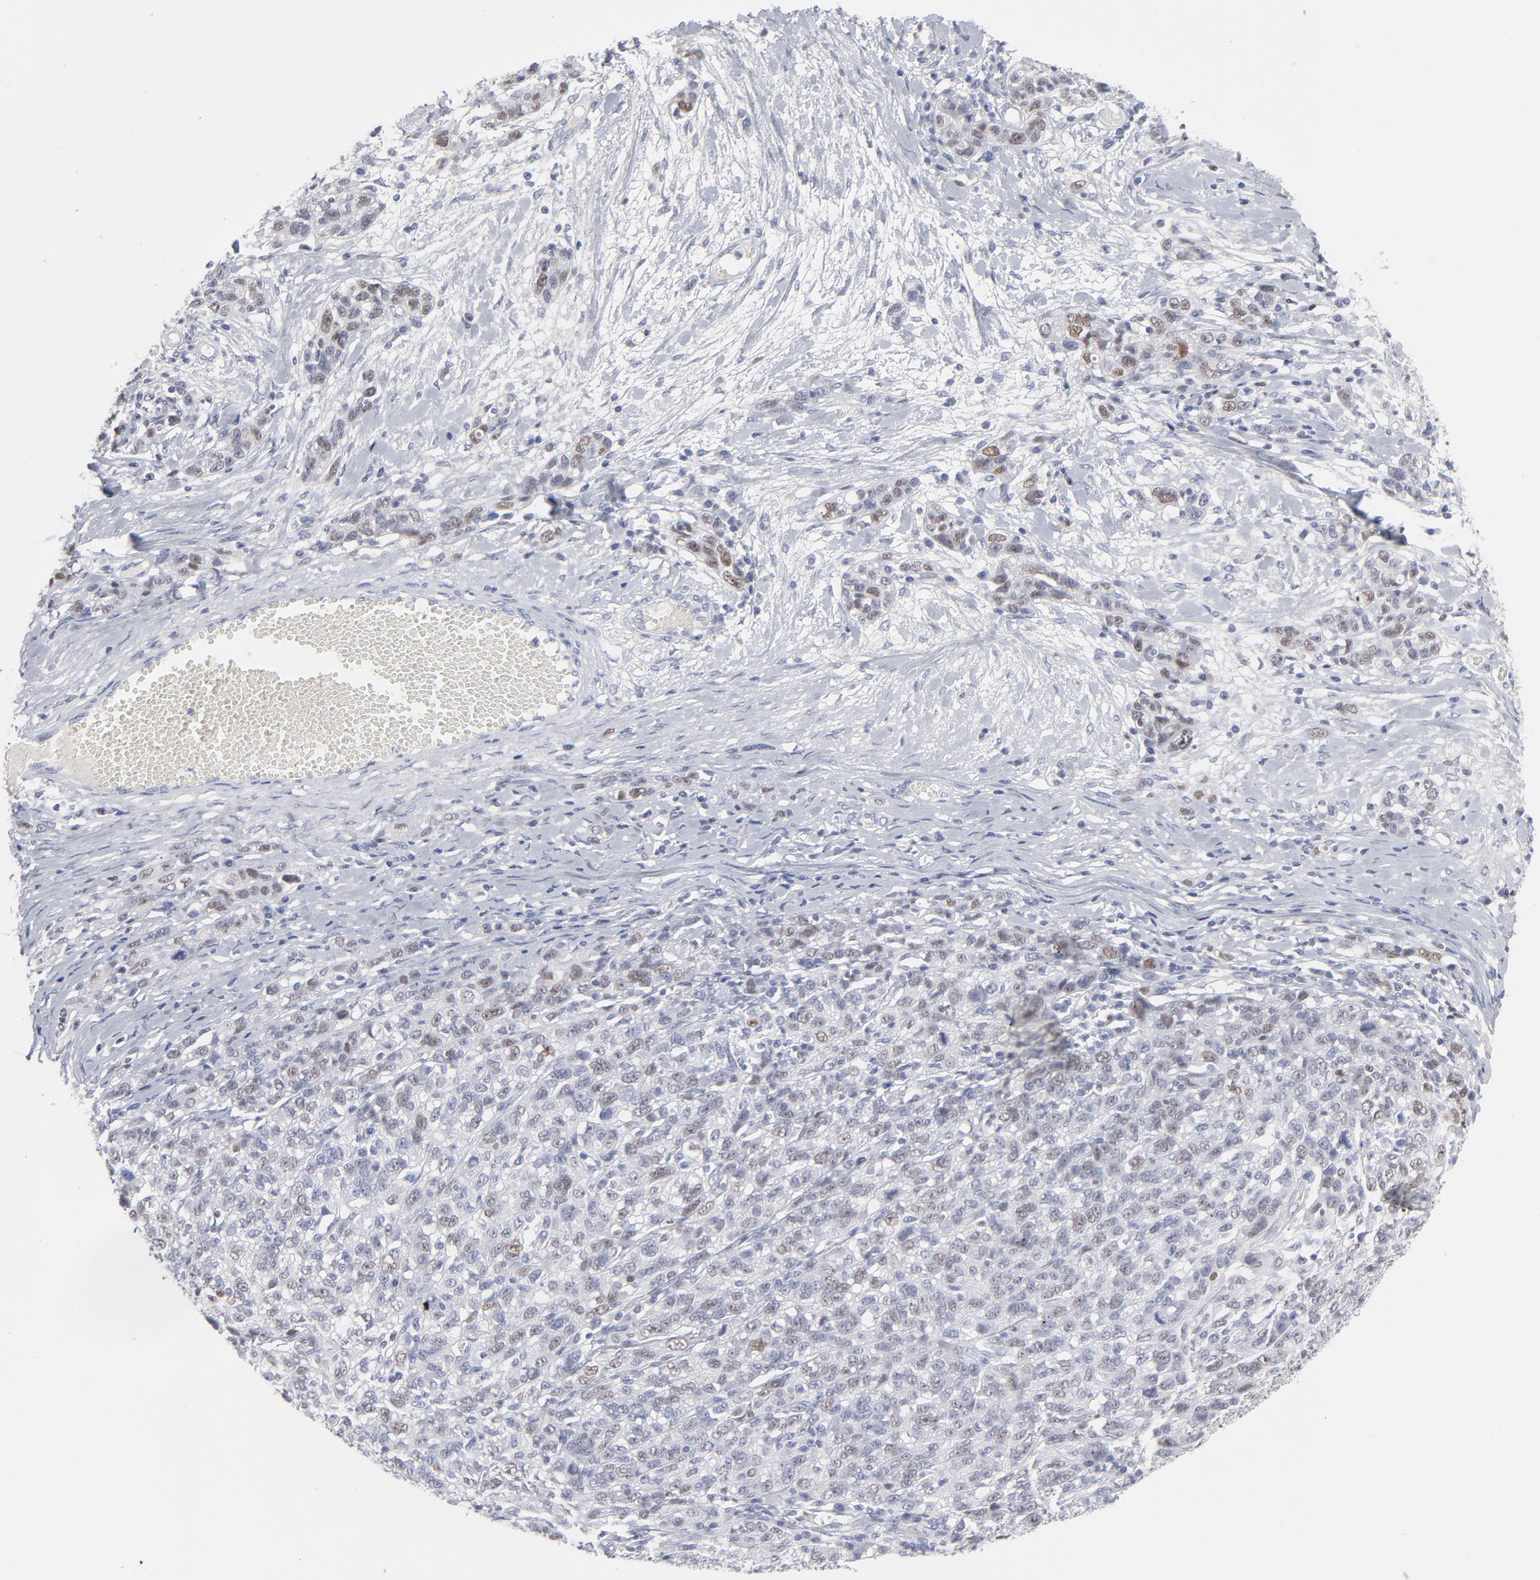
{"staining": {"intensity": "moderate", "quantity": "<25%", "location": "nuclear"}, "tissue": "ovarian cancer", "cell_type": "Tumor cells", "image_type": "cancer", "snomed": [{"axis": "morphology", "description": "Cystadenocarcinoma, serous, NOS"}, {"axis": "topography", "description": "Ovary"}], "caption": "Moderate nuclear staining is identified in about <25% of tumor cells in ovarian serous cystadenocarcinoma.", "gene": "MCM7", "patient": {"sex": "female", "age": 71}}